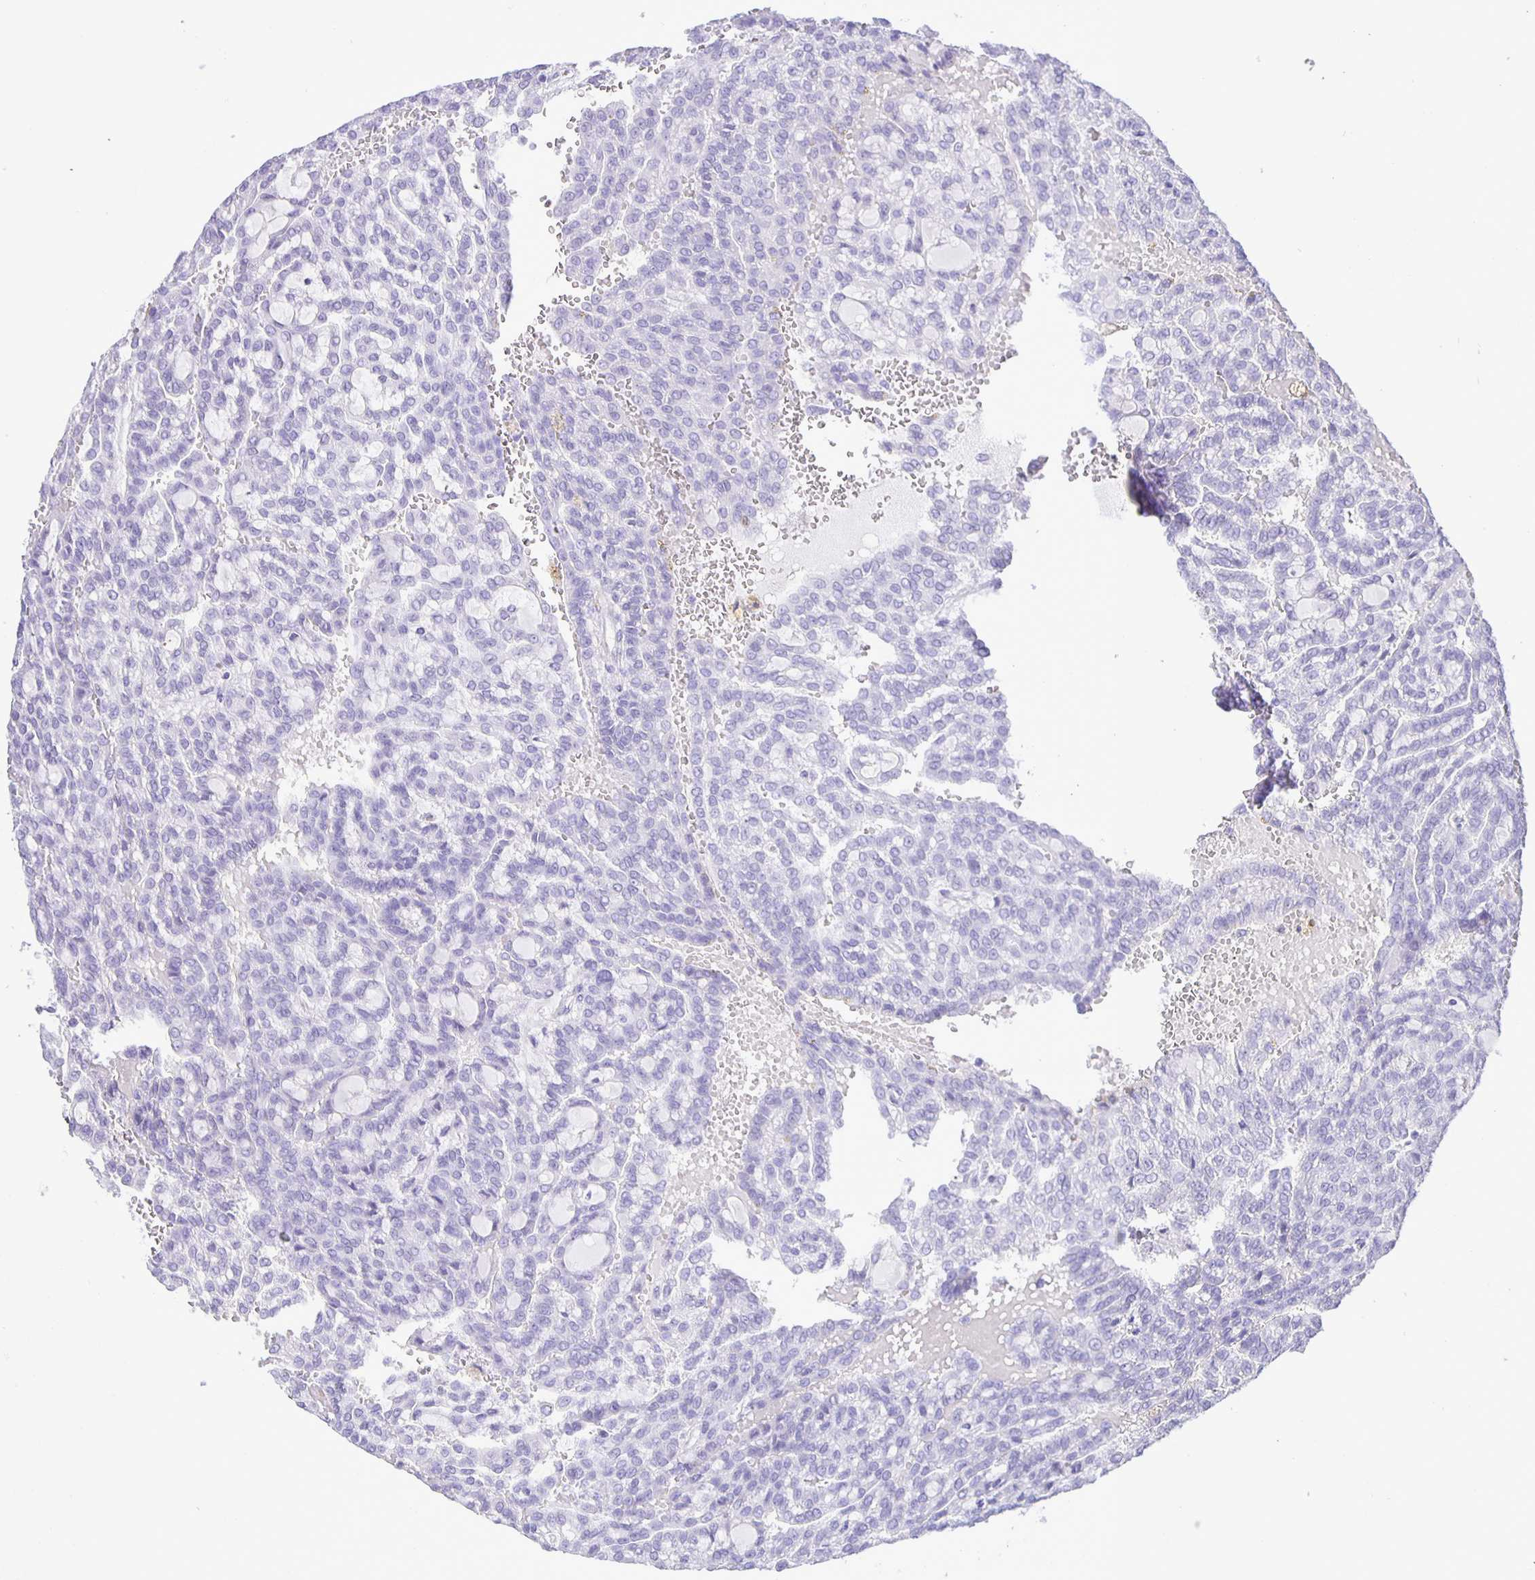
{"staining": {"intensity": "negative", "quantity": "none", "location": "none"}, "tissue": "renal cancer", "cell_type": "Tumor cells", "image_type": "cancer", "snomed": [{"axis": "morphology", "description": "Adenocarcinoma, NOS"}, {"axis": "topography", "description": "Kidney"}], "caption": "High magnification brightfield microscopy of adenocarcinoma (renal) stained with DAB (3,3'-diaminobenzidine) (brown) and counterstained with hematoxylin (blue): tumor cells show no significant staining. The staining was performed using DAB to visualize the protein expression in brown, while the nuclei were stained in blue with hematoxylin (Magnification: 20x).", "gene": "EZHIP", "patient": {"sex": "male", "age": 63}}